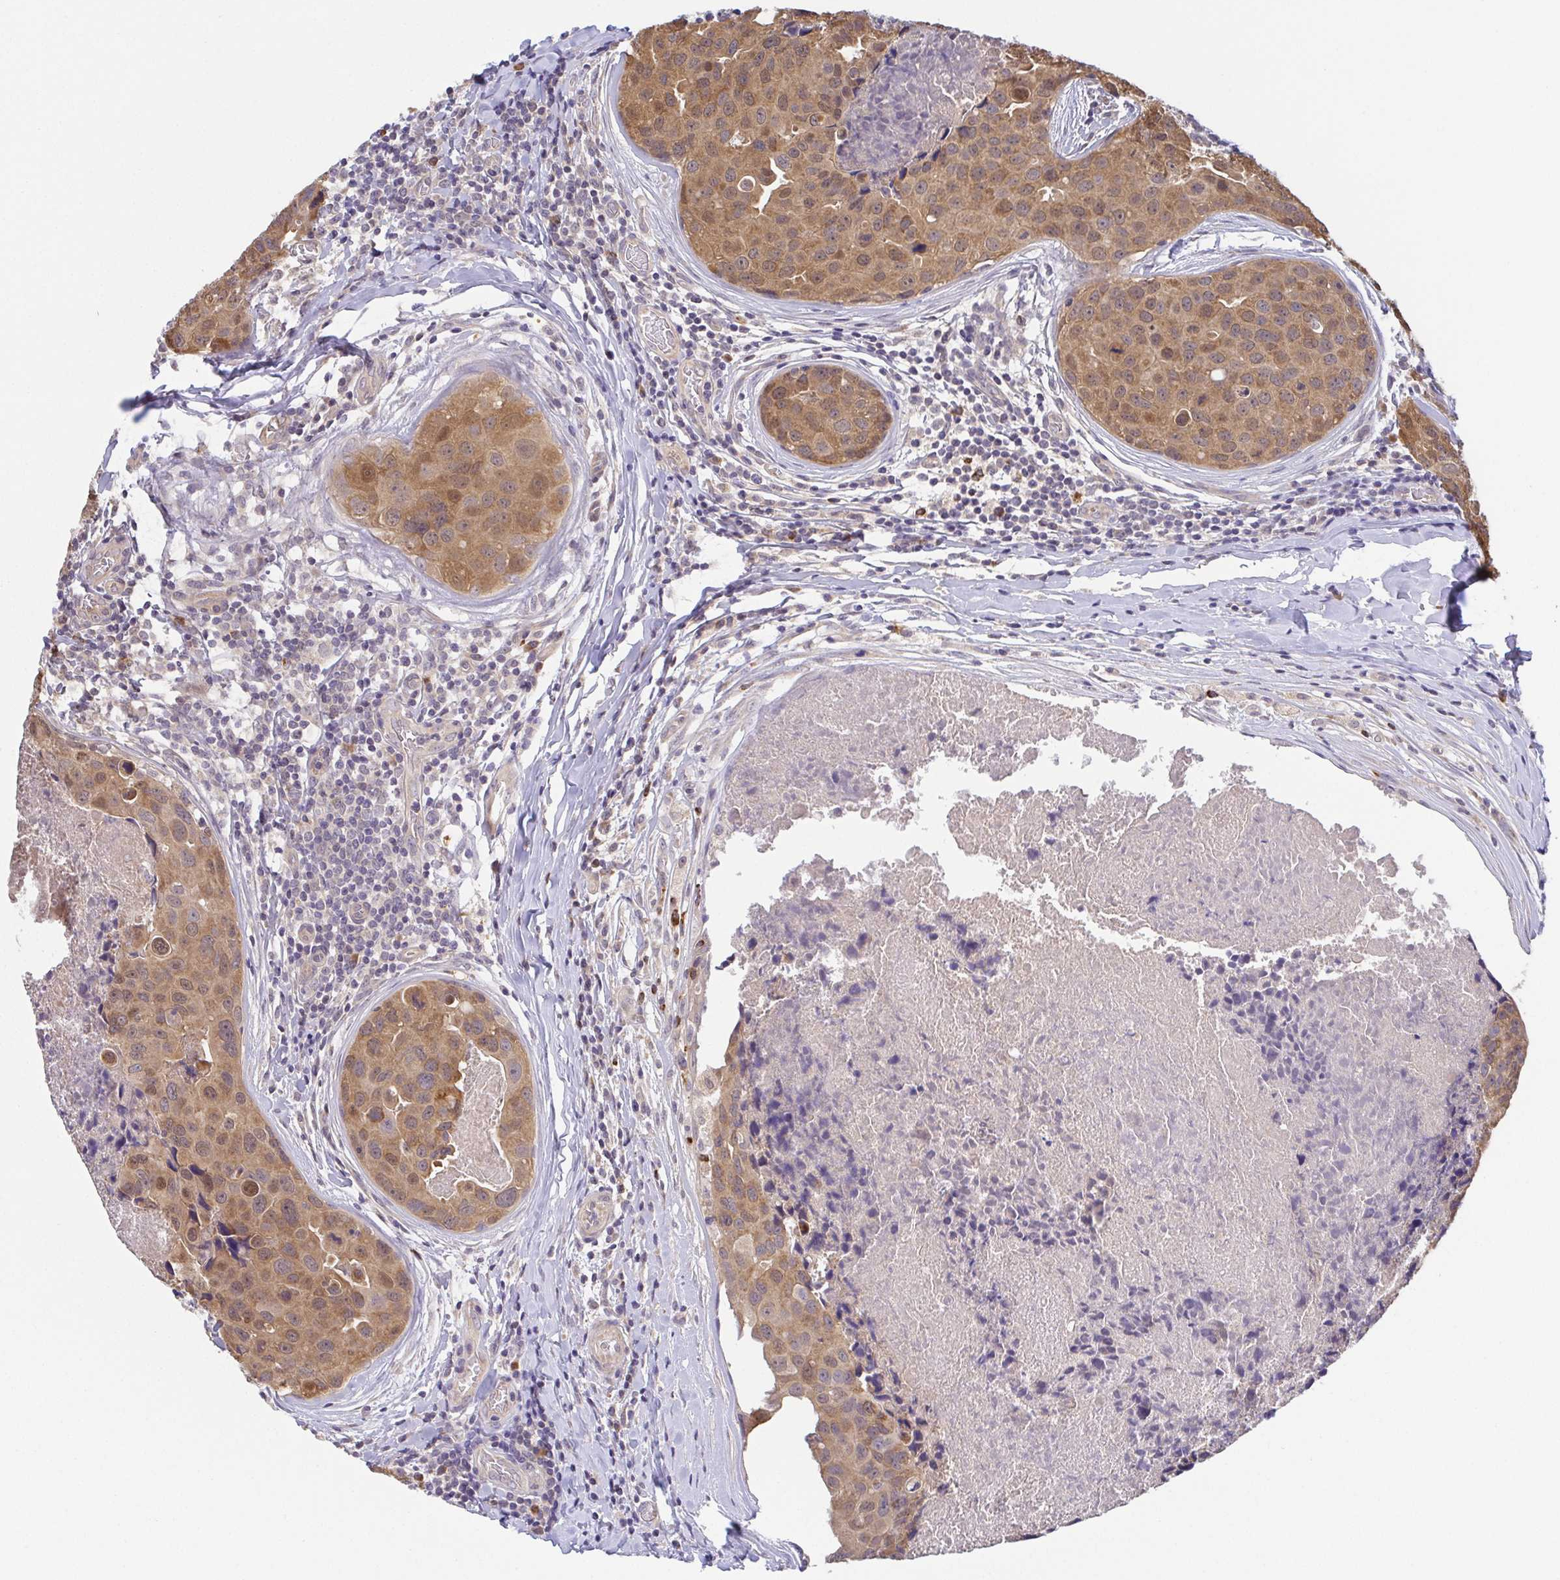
{"staining": {"intensity": "moderate", "quantity": ">75%", "location": "cytoplasmic/membranous,nuclear"}, "tissue": "breast cancer", "cell_type": "Tumor cells", "image_type": "cancer", "snomed": [{"axis": "morphology", "description": "Duct carcinoma"}, {"axis": "topography", "description": "Breast"}], "caption": "About >75% of tumor cells in breast cancer (invasive ductal carcinoma) show moderate cytoplasmic/membranous and nuclear protein expression as visualized by brown immunohistochemical staining.", "gene": "BCL2L1", "patient": {"sex": "female", "age": 24}}